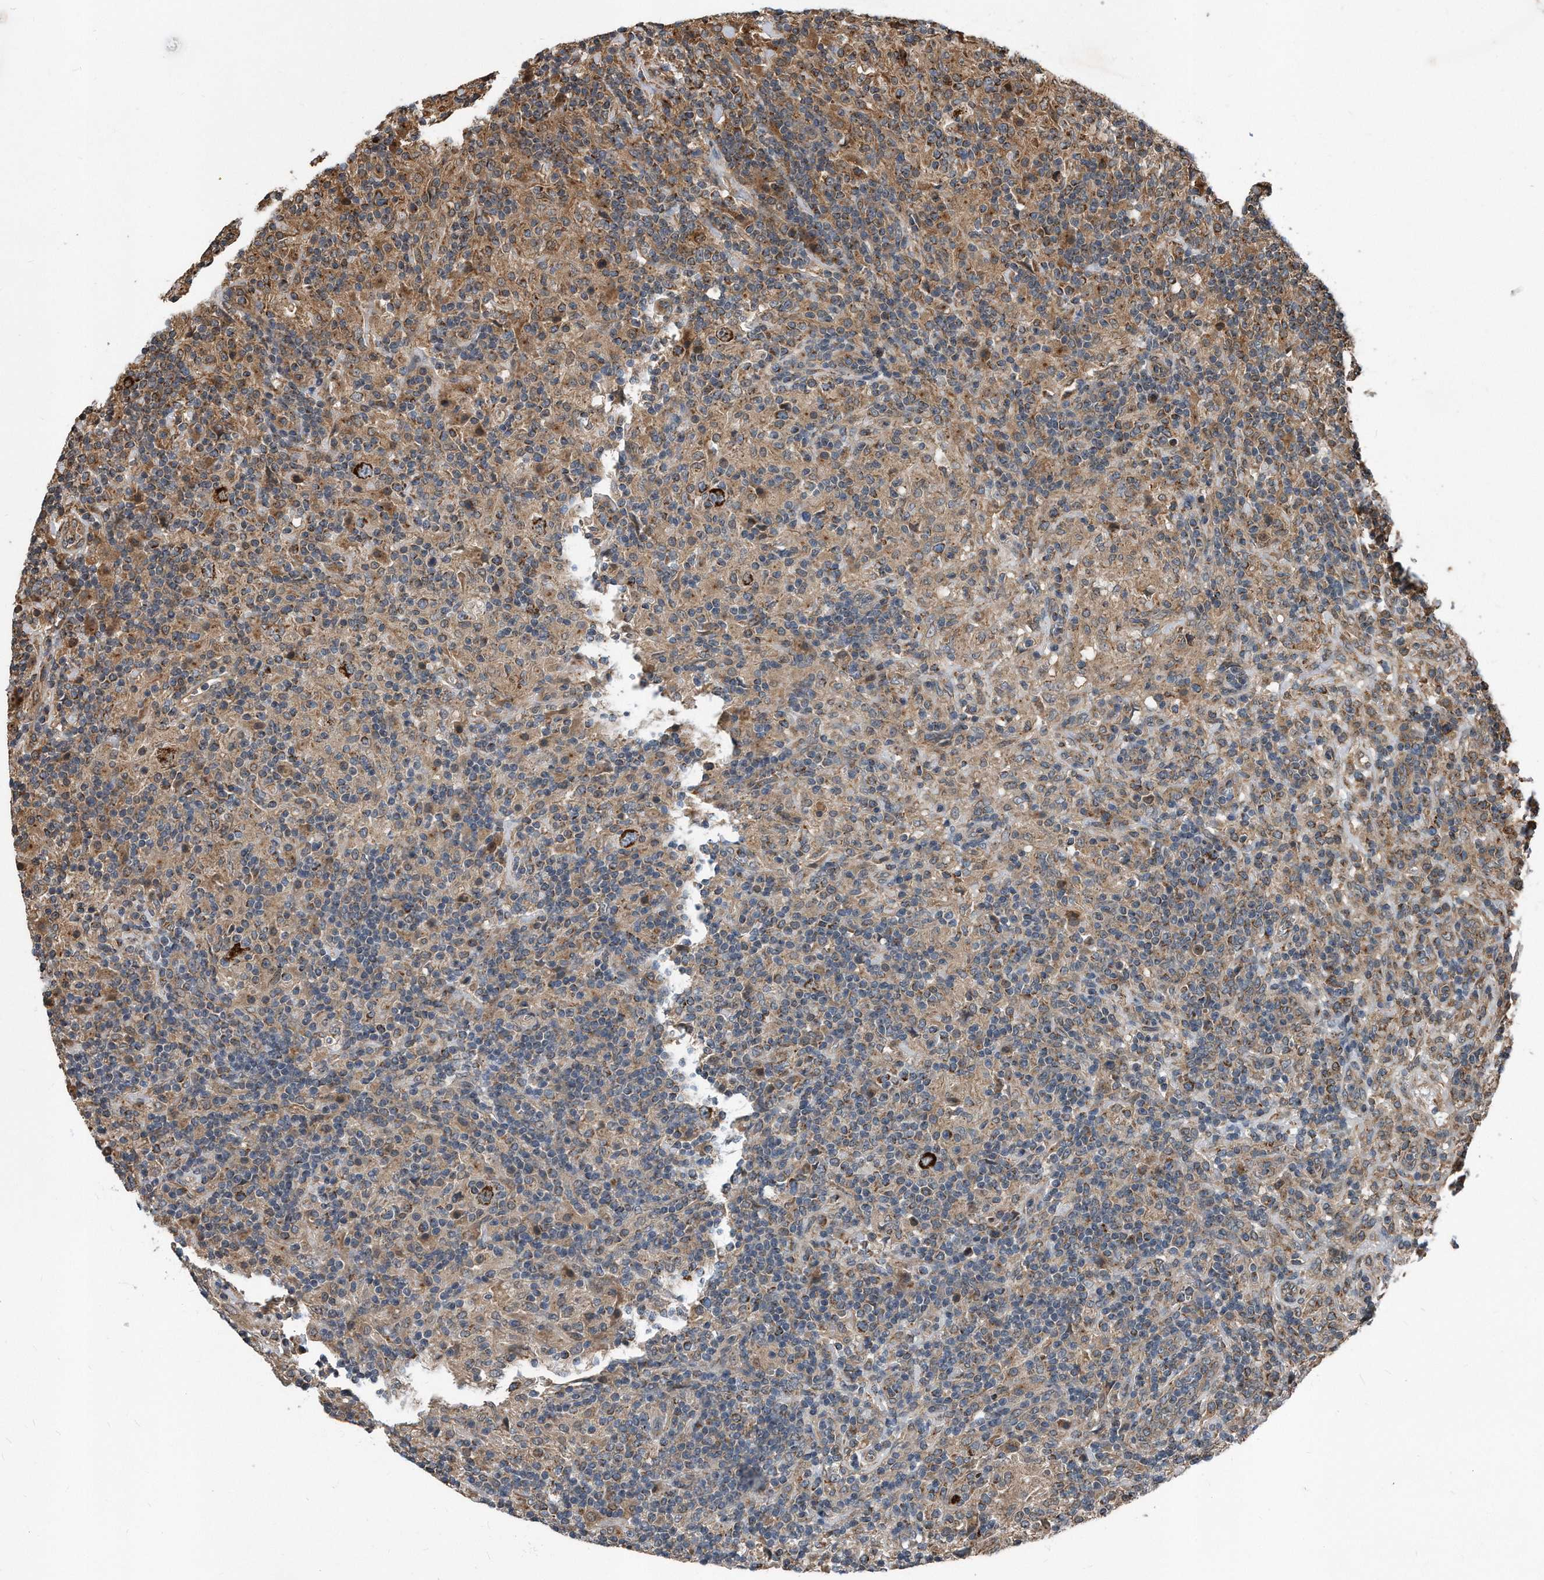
{"staining": {"intensity": "strong", "quantity": ">75%", "location": "cytoplasmic/membranous"}, "tissue": "lymphoma", "cell_type": "Tumor cells", "image_type": "cancer", "snomed": [{"axis": "morphology", "description": "Hodgkin's disease, NOS"}, {"axis": "topography", "description": "Lymph node"}], "caption": "Human Hodgkin's disease stained with a protein marker exhibits strong staining in tumor cells.", "gene": "FAM136A", "patient": {"sex": "male", "age": 70}}